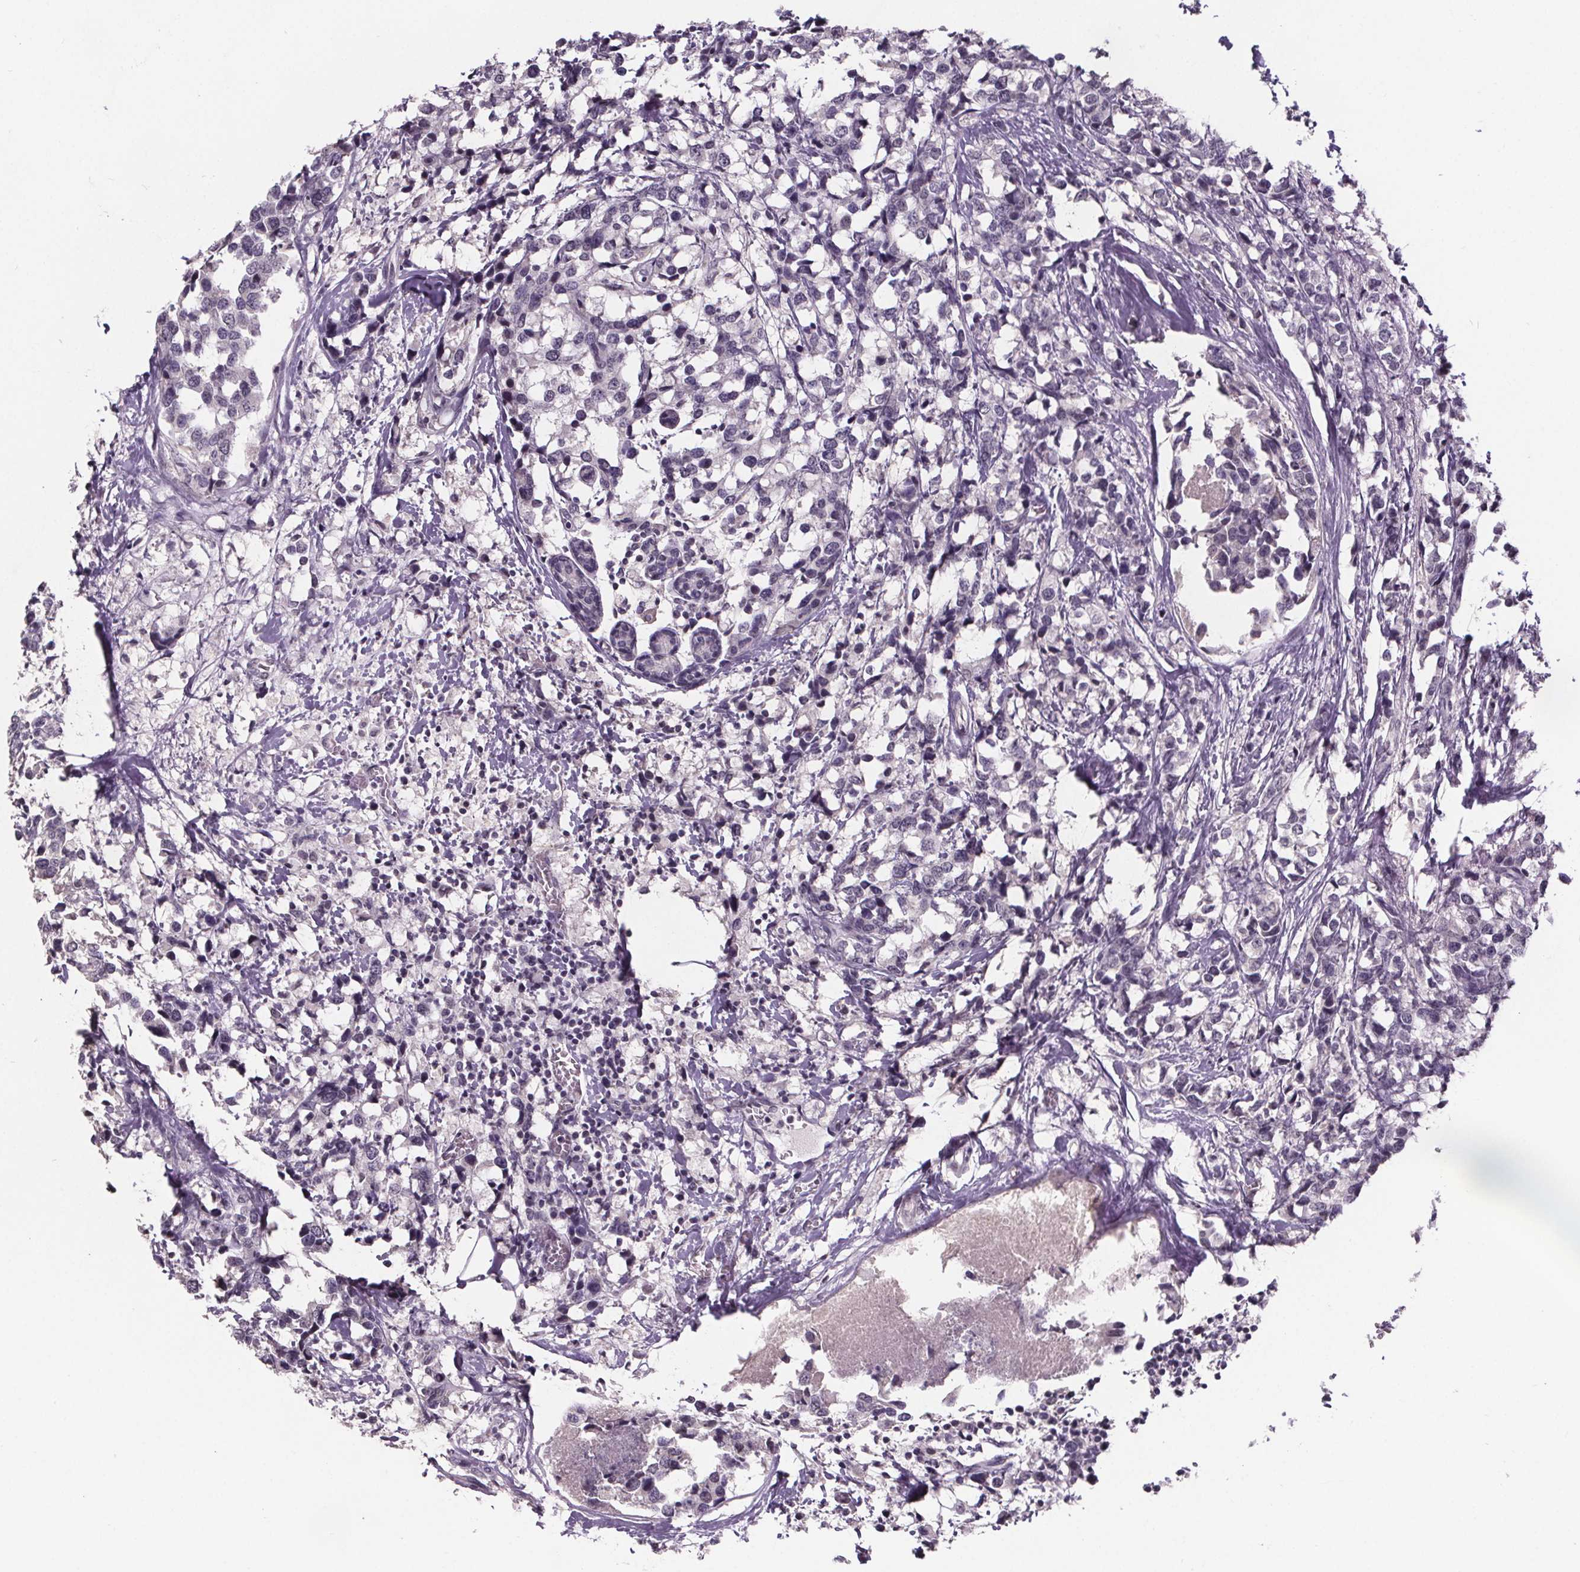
{"staining": {"intensity": "negative", "quantity": "none", "location": "none"}, "tissue": "breast cancer", "cell_type": "Tumor cells", "image_type": "cancer", "snomed": [{"axis": "morphology", "description": "Lobular carcinoma"}, {"axis": "topography", "description": "Breast"}], "caption": "DAB (3,3'-diaminobenzidine) immunohistochemical staining of human breast cancer demonstrates no significant staining in tumor cells.", "gene": "NKX6-1", "patient": {"sex": "female", "age": 59}}